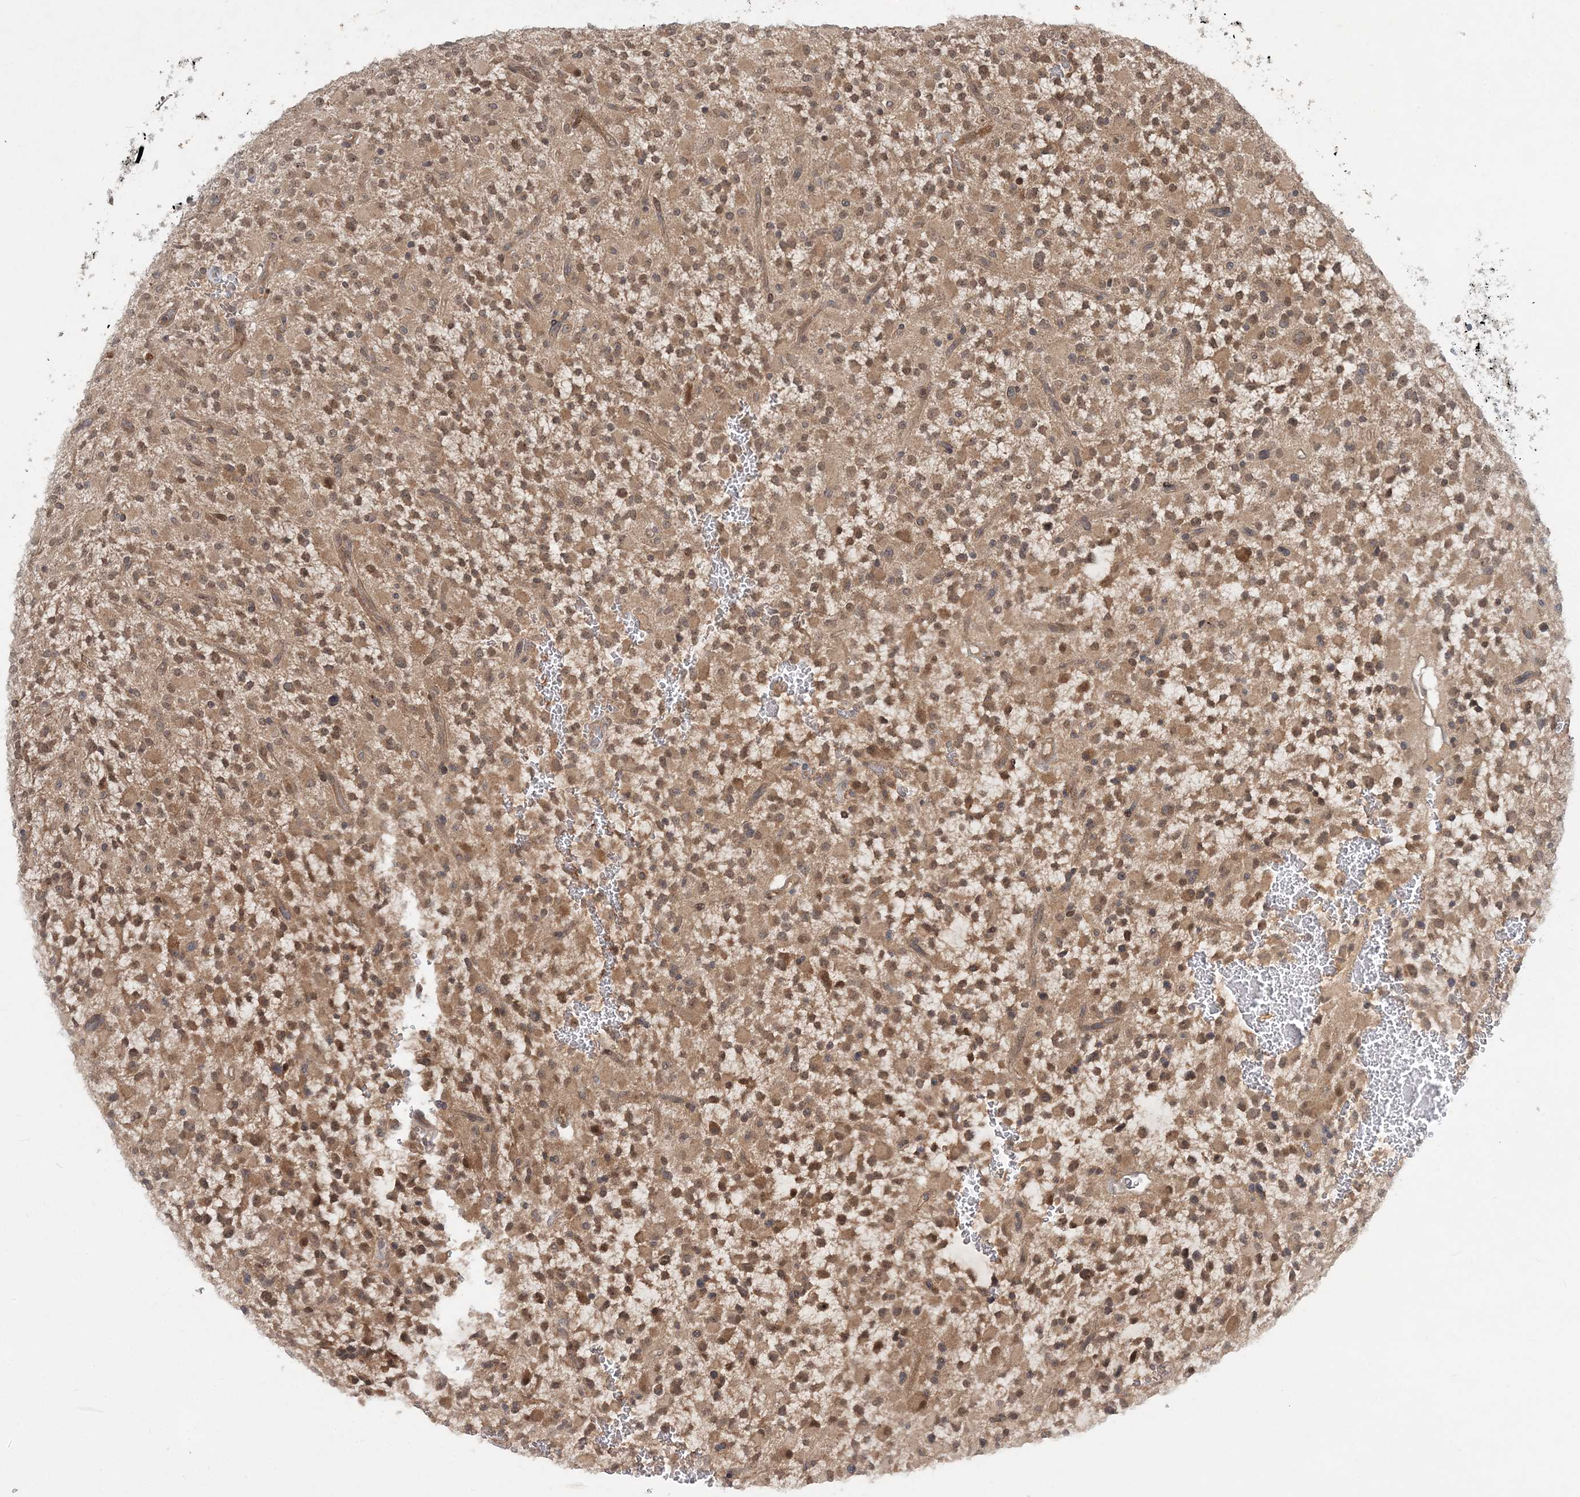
{"staining": {"intensity": "moderate", "quantity": ">75%", "location": "cytoplasmic/membranous,nuclear"}, "tissue": "glioma", "cell_type": "Tumor cells", "image_type": "cancer", "snomed": [{"axis": "morphology", "description": "Glioma, malignant, High grade"}, {"axis": "topography", "description": "Brain"}], "caption": "The micrograph demonstrates immunohistochemical staining of glioma. There is moderate cytoplasmic/membranous and nuclear expression is appreciated in about >75% of tumor cells.", "gene": "UBR3", "patient": {"sex": "male", "age": 34}}